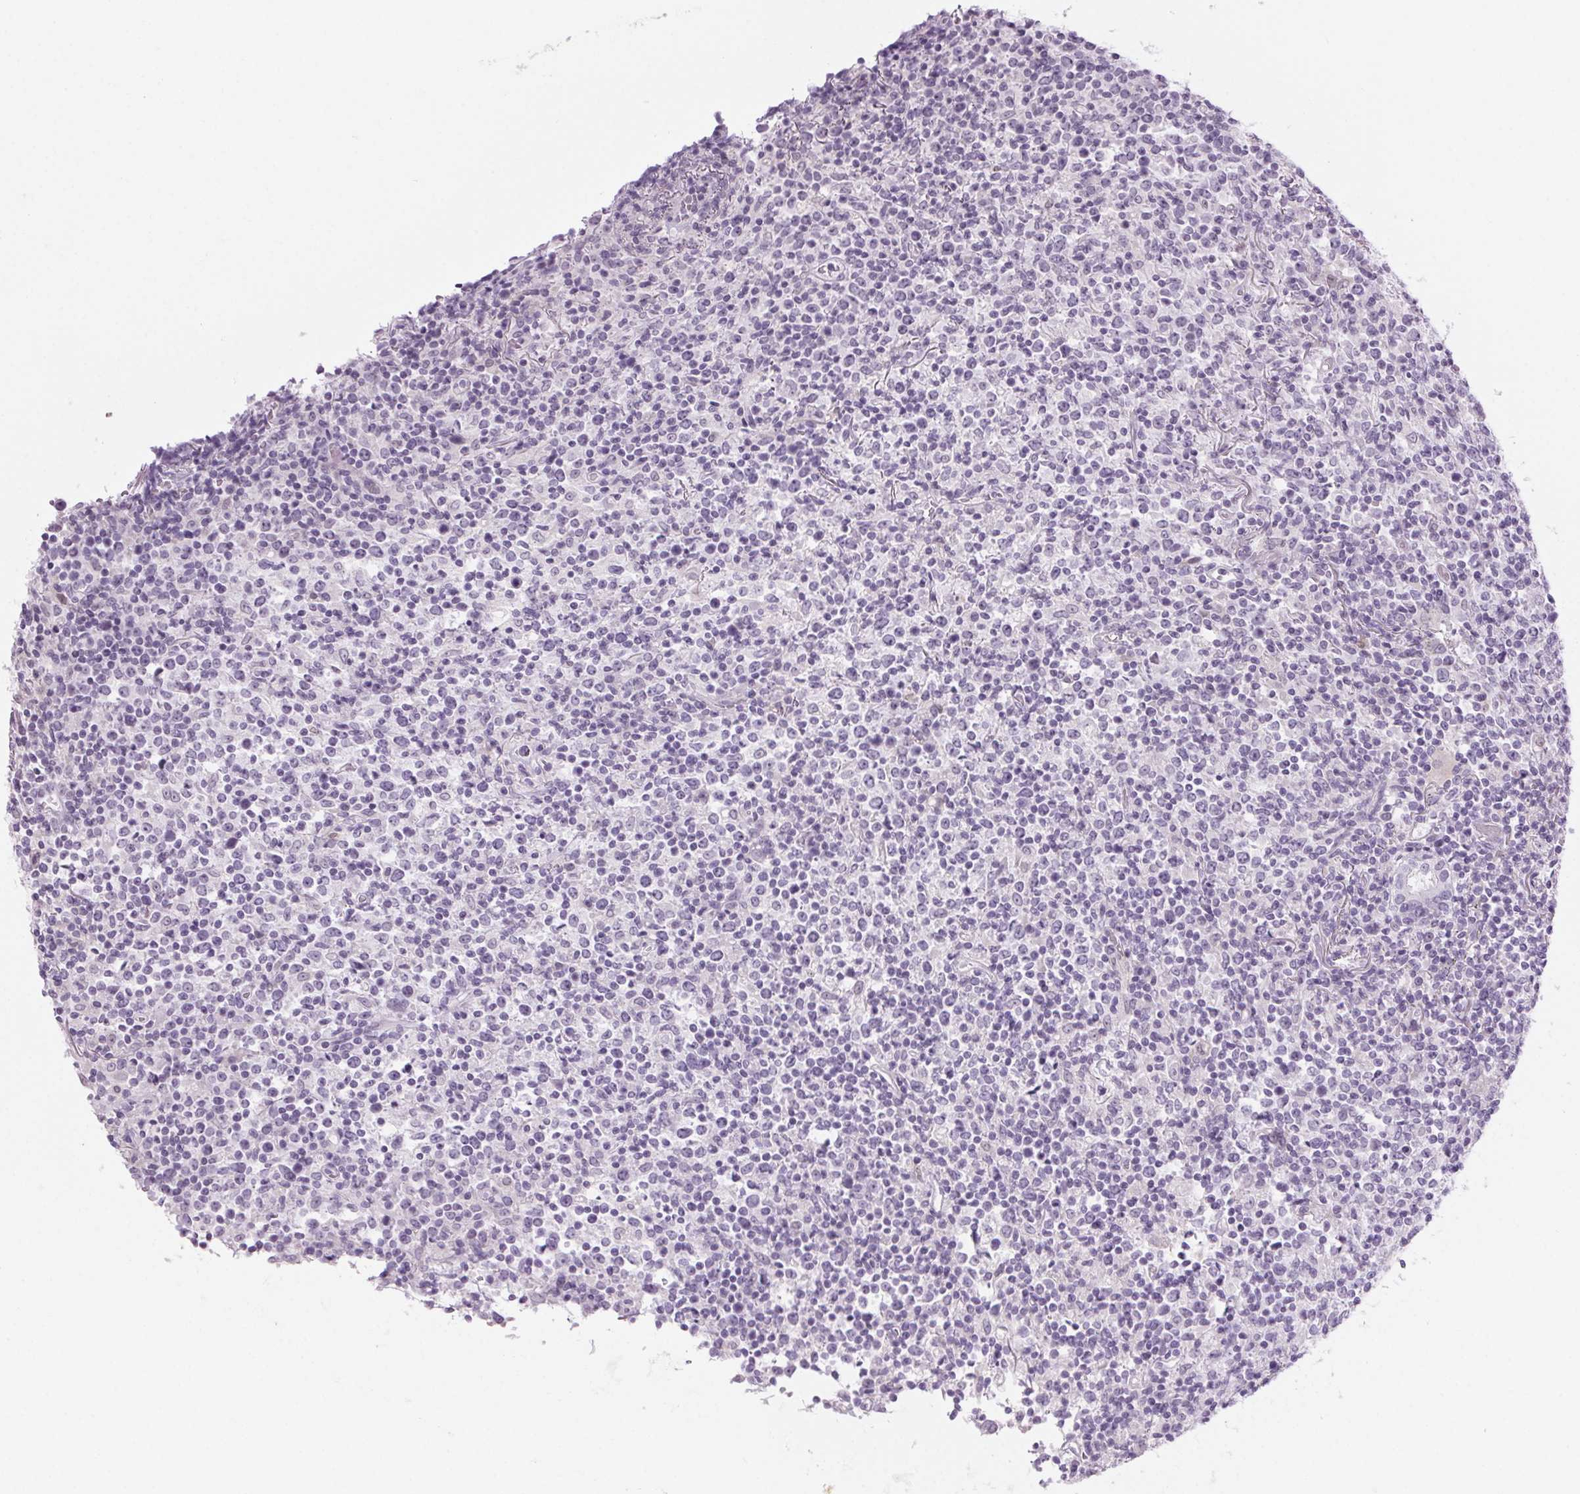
{"staining": {"intensity": "negative", "quantity": "none", "location": "none"}, "tissue": "lymphoma", "cell_type": "Tumor cells", "image_type": "cancer", "snomed": [{"axis": "morphology", "description": "Malignant lymphoma, non-Hodgkin's type, High grade"}, {"axis": "topography", "description": "Lung"}], "caption": "Immunohistochemical staining of human high-grade malignant lymphoma, non-Hodgkin's type demonstrates no significant positivity in tumor cells. (Immunohistochemistry, brightfield microscopy, high magnification).", "gene": "SLC6A19", "patient": {"sex": "male", "age": 79}}